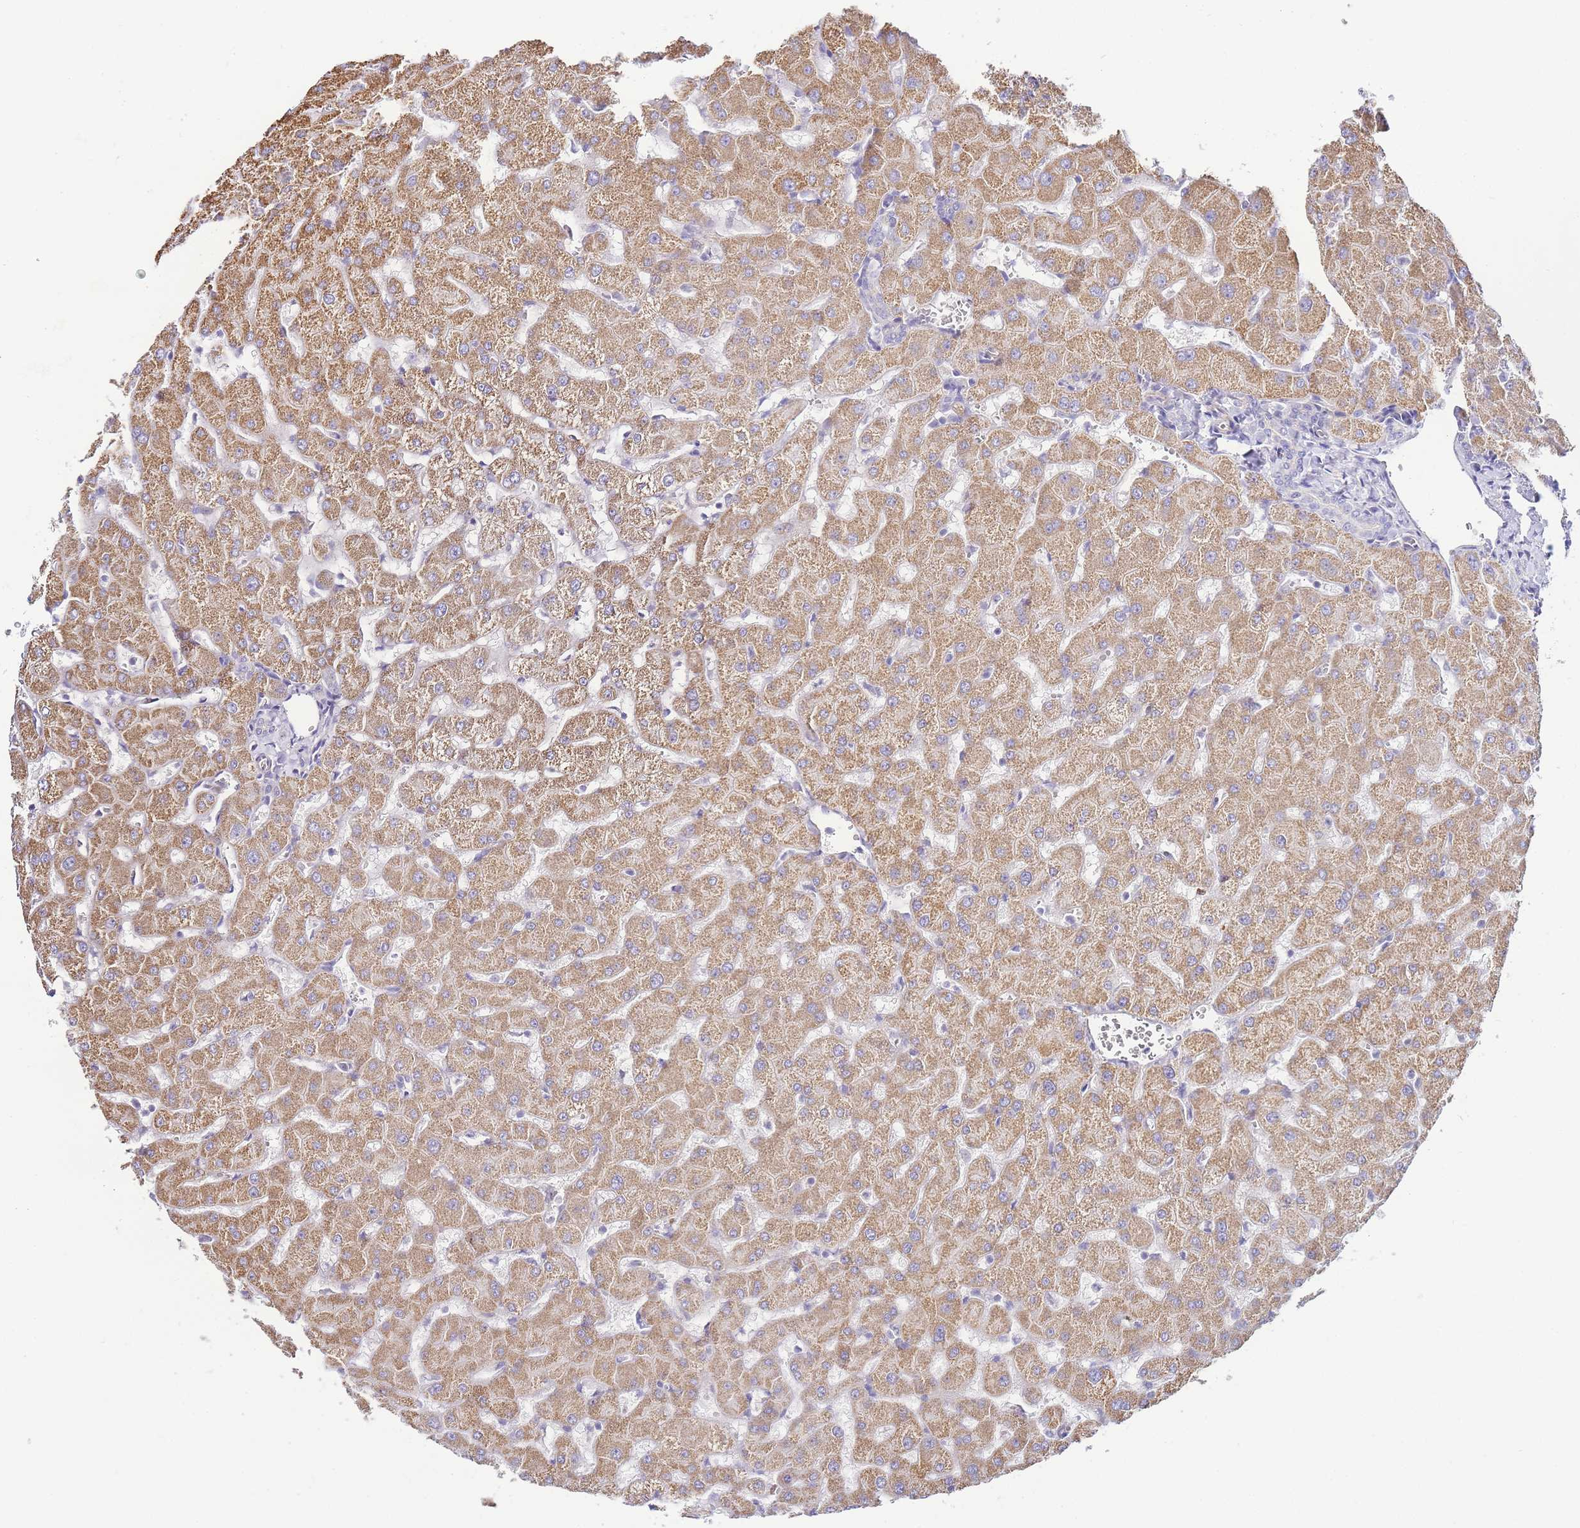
{"staining": {"intensity": "negative", "quantity": "none", "location": "none"}, "tissue": "liver", "cell_type": "Cholangiocytes", "image_type": "normal", "snomed": [{"axis": "morphology", "description": "Normal tissue, NOS"}, {"axis": "topography", "description": "Liver"}], "caption": "Cholangiocytes are negative for brown protein staining in normal liver. Brightfield microscopy of immunohistochemistry (IHC) stained with DAB (brown) and hematoxylin (blue), captured at high magnification.", "gene": "PDCD7", "patient": {"sex": "female", "age": 63}}